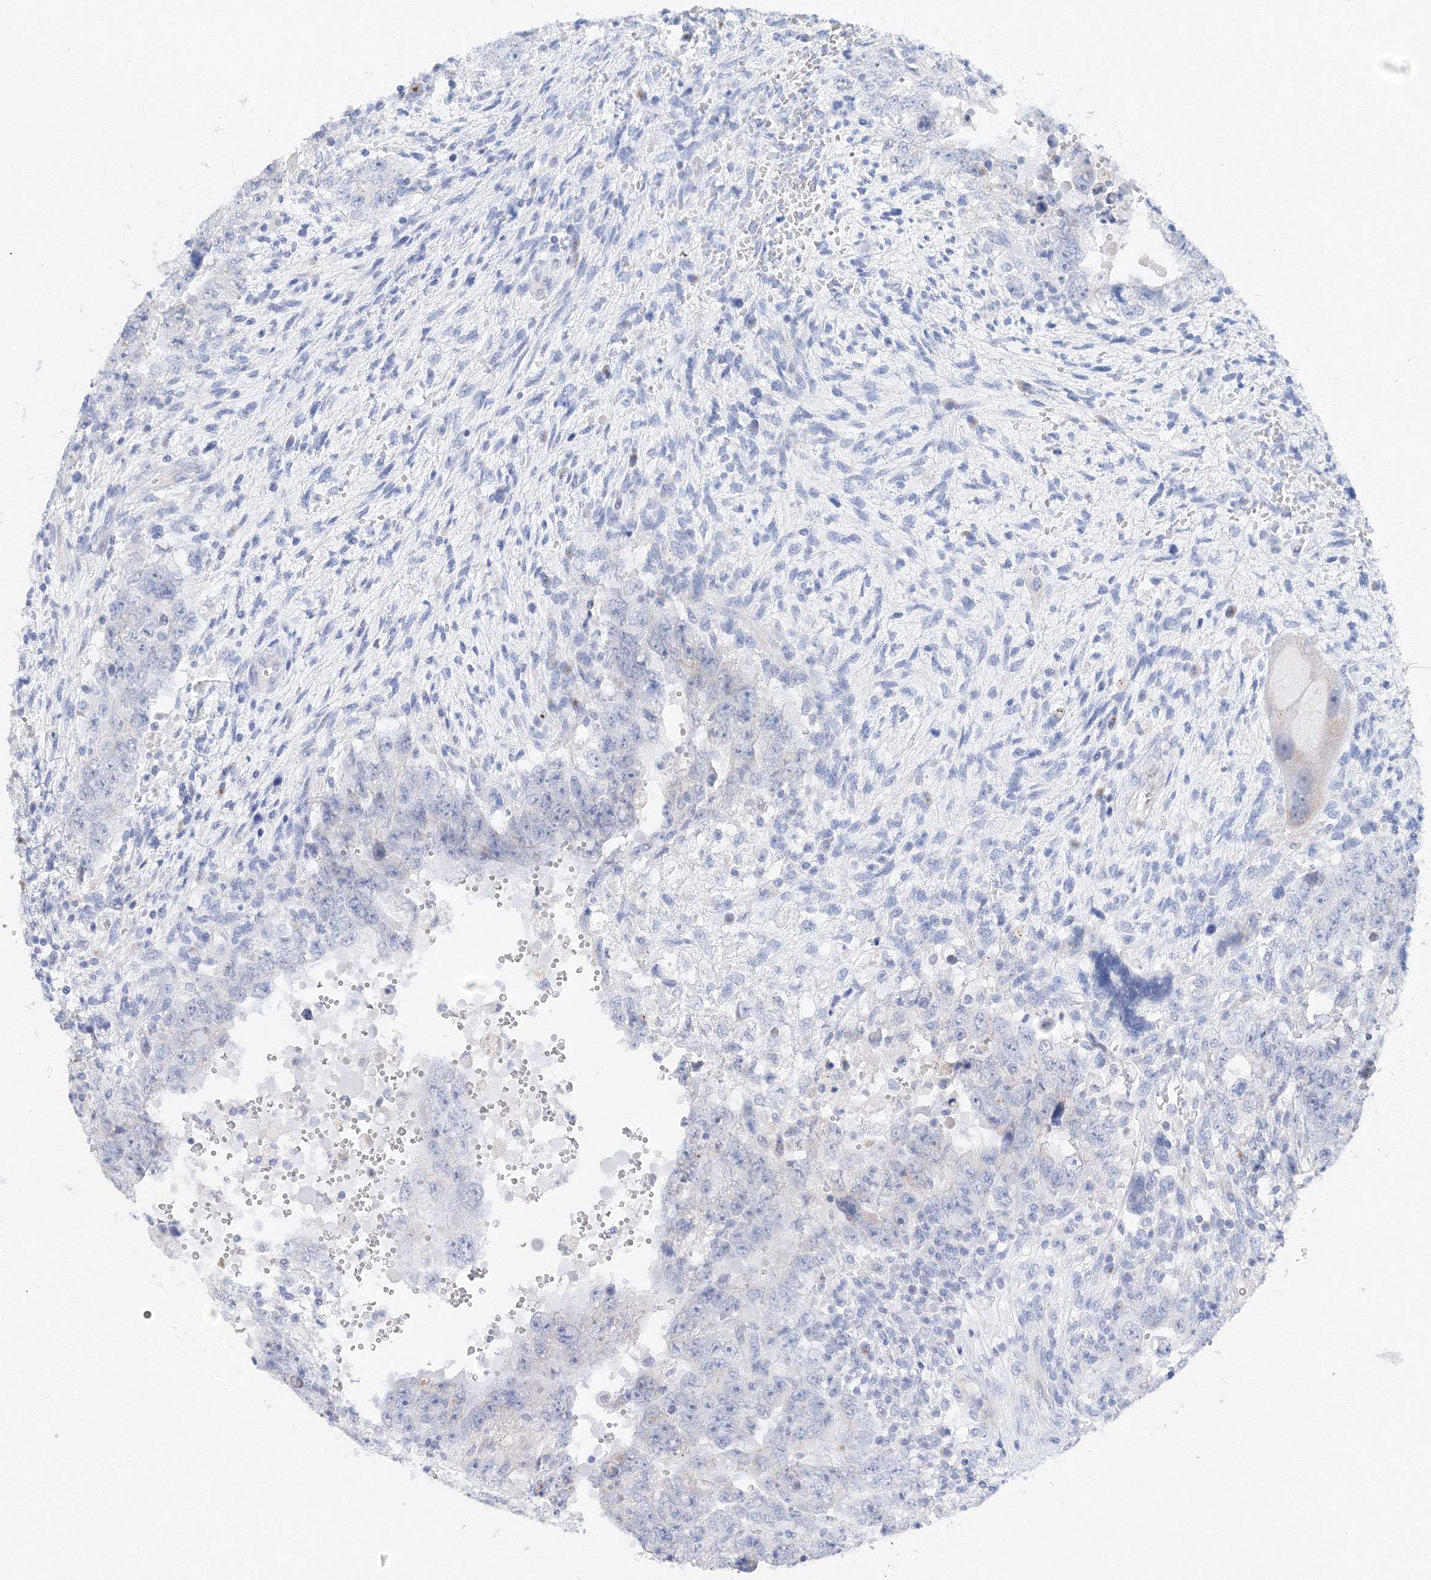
{"staining": {"intensity": "negative", "quantity": "none", "location": "none"}, "tissue": "testis cancer", "cell_type": "Tumor cells", "image_type": "cancer", "snomed": [{"axis": "morphology", "description": "Carcinoma, Embryonal, NOS"}, {"axis": "topography", "description": "Testis"}], "caption": "Image shows no significant protein staining in tumor cells of testis cancer (embryonal carcinoma).", "gene": "TAMM41", "patient": {"sex": "male", "age": 26}}